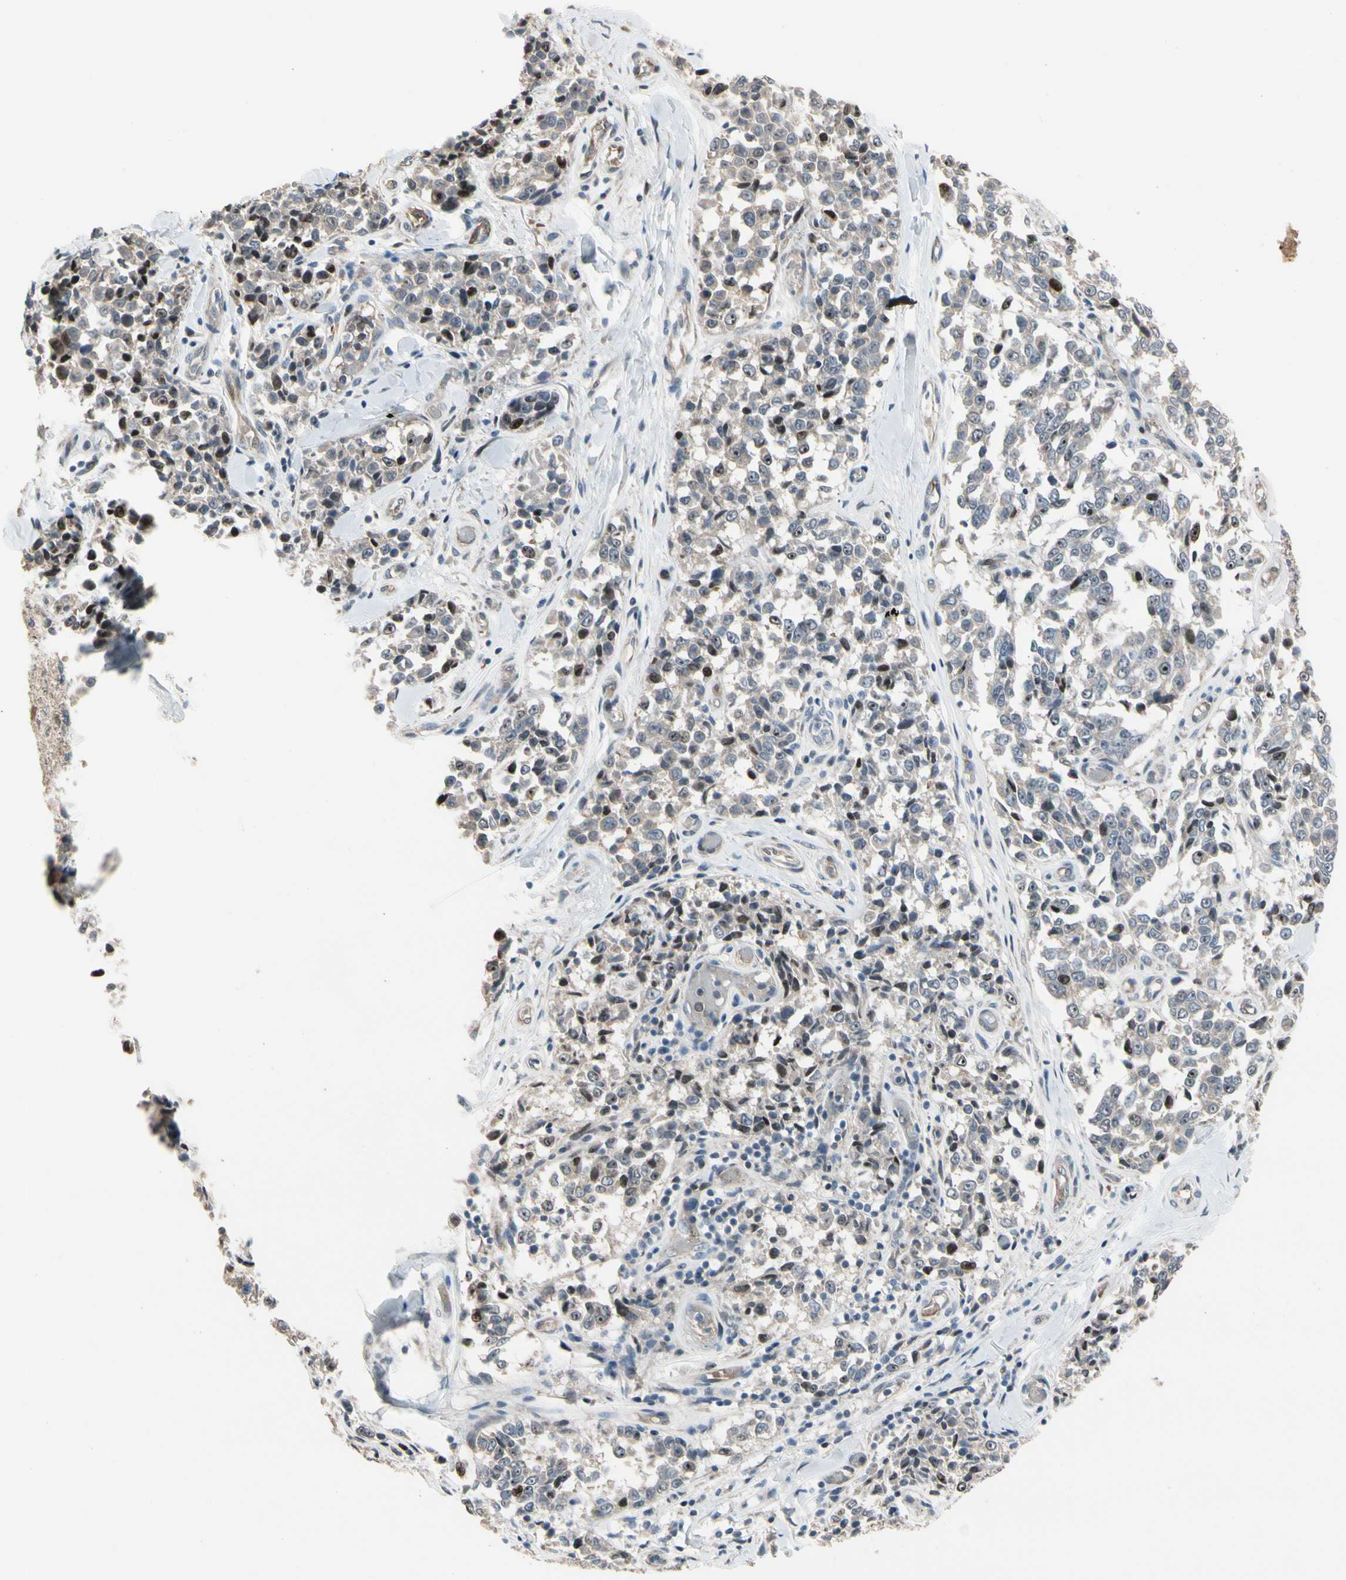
{"staining": {"intensity": "moderate", "quantity": "<25%", "location": "nuclear"}, "tissue": "melanoma", "cell_type": "Tumor cells", "image_type": "cancer", "snomed": [{"axis": "morphology", "description": "Malignant melanoma, NOS"}, {"axis": "topography", "description": "Skin"}], "caption": "A photomicrograph of malignant melanoma stained for a protein displays moderate nuclear brown staining in tumor cells.", "gene": "SNX29", "patient": {"sex": "female", "age": 64}}